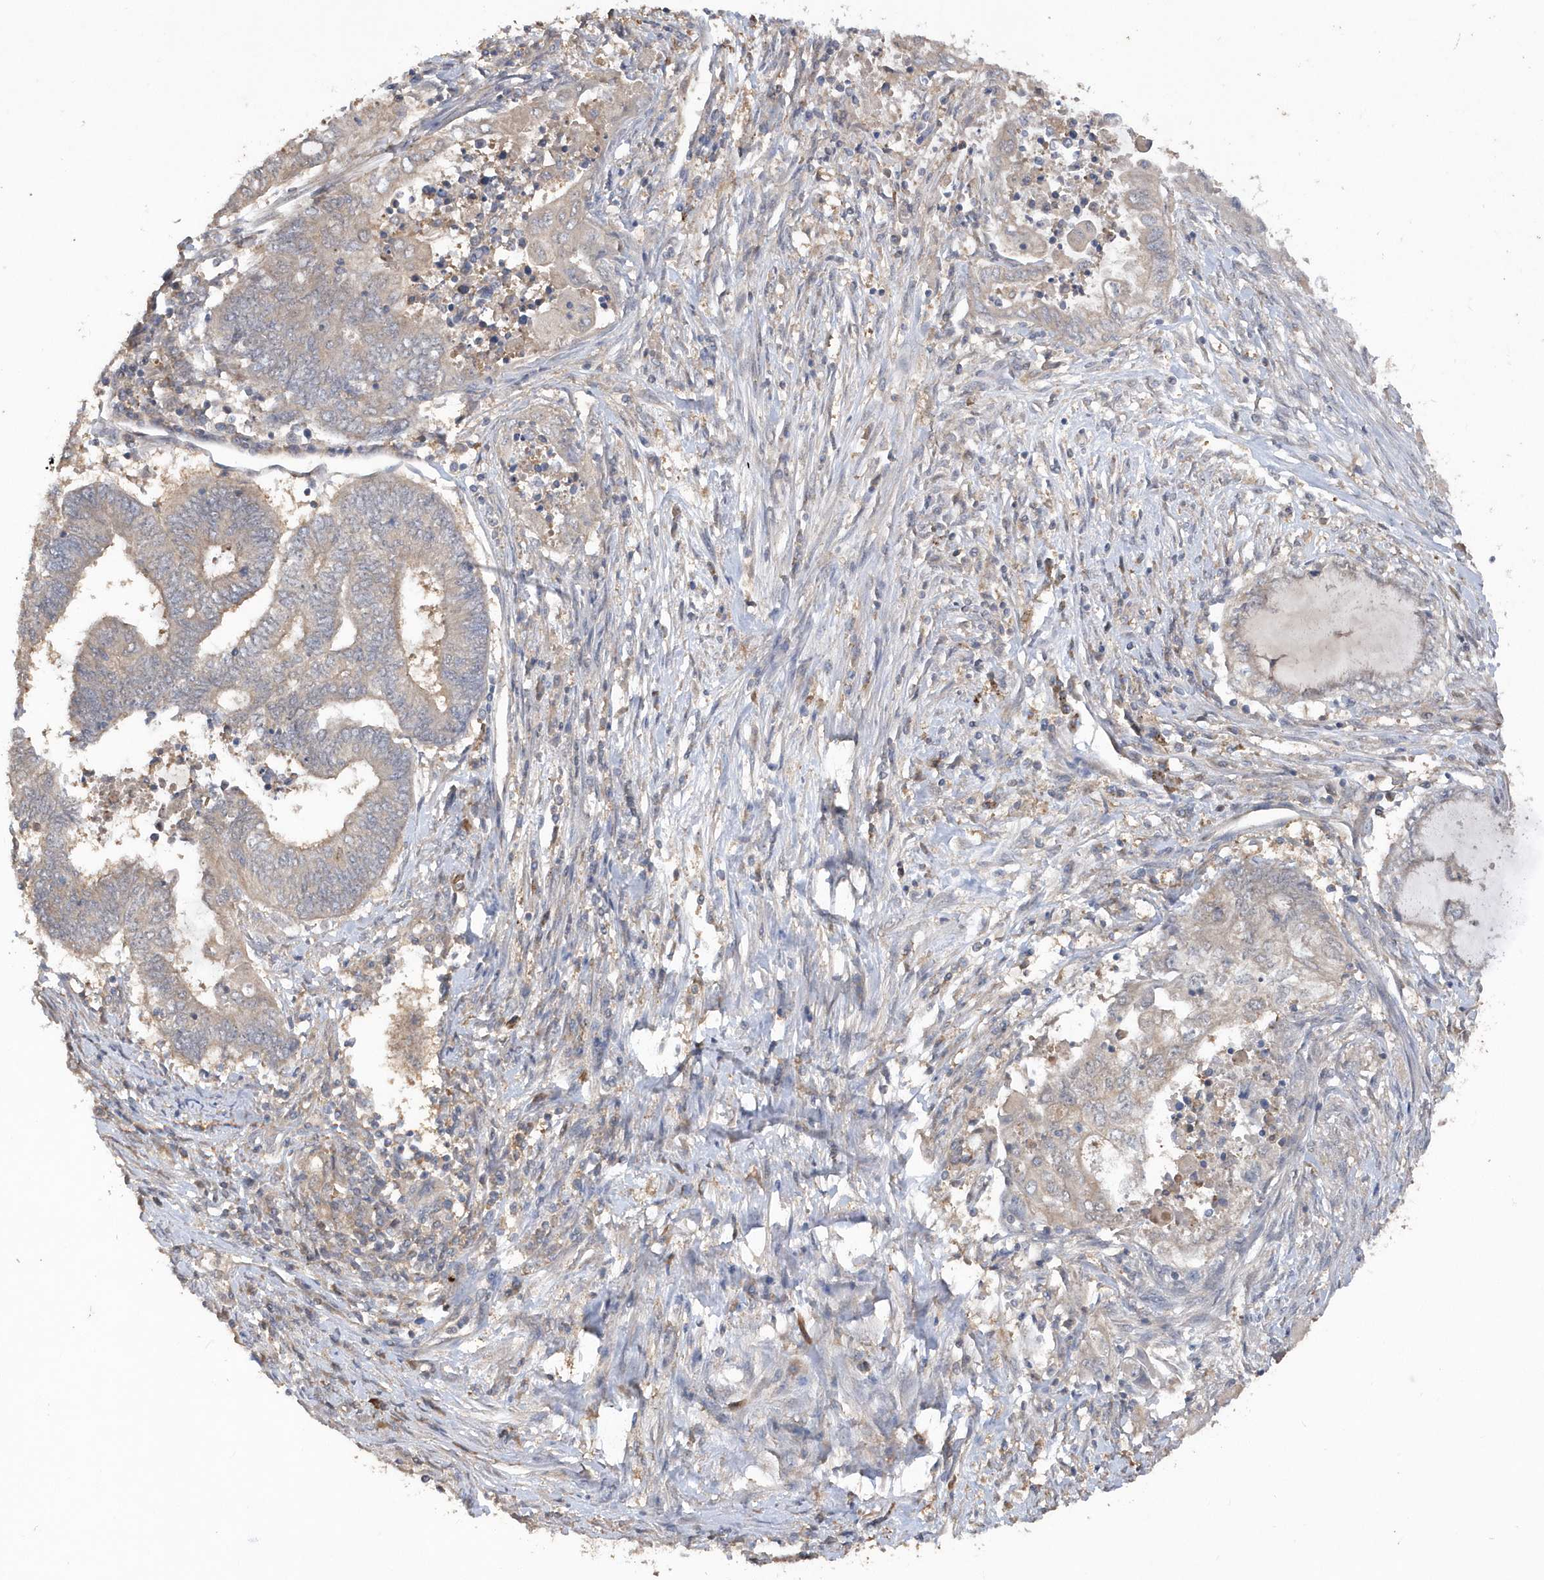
{"staining": {"intensity": "negative", "quantity": "none", "location": "none"}, "tissue": "endometrial cancer", "cell_type": "Tumor cells", "image_type": "cancer", "snomed": [{"axis": "morphology", "description": "Adenocarcinoma, NOS"}, {"axis": "topography", "description": "Uterus"}, {"axis": "topography", "description": "Endometrium"}], "caption": "Histopathology image shows no protein expression in tumor cells of adenocarcinoma (endometrial) tissue.", "gene": "RPE", "patient": {"sex": "female", "age": 70}}